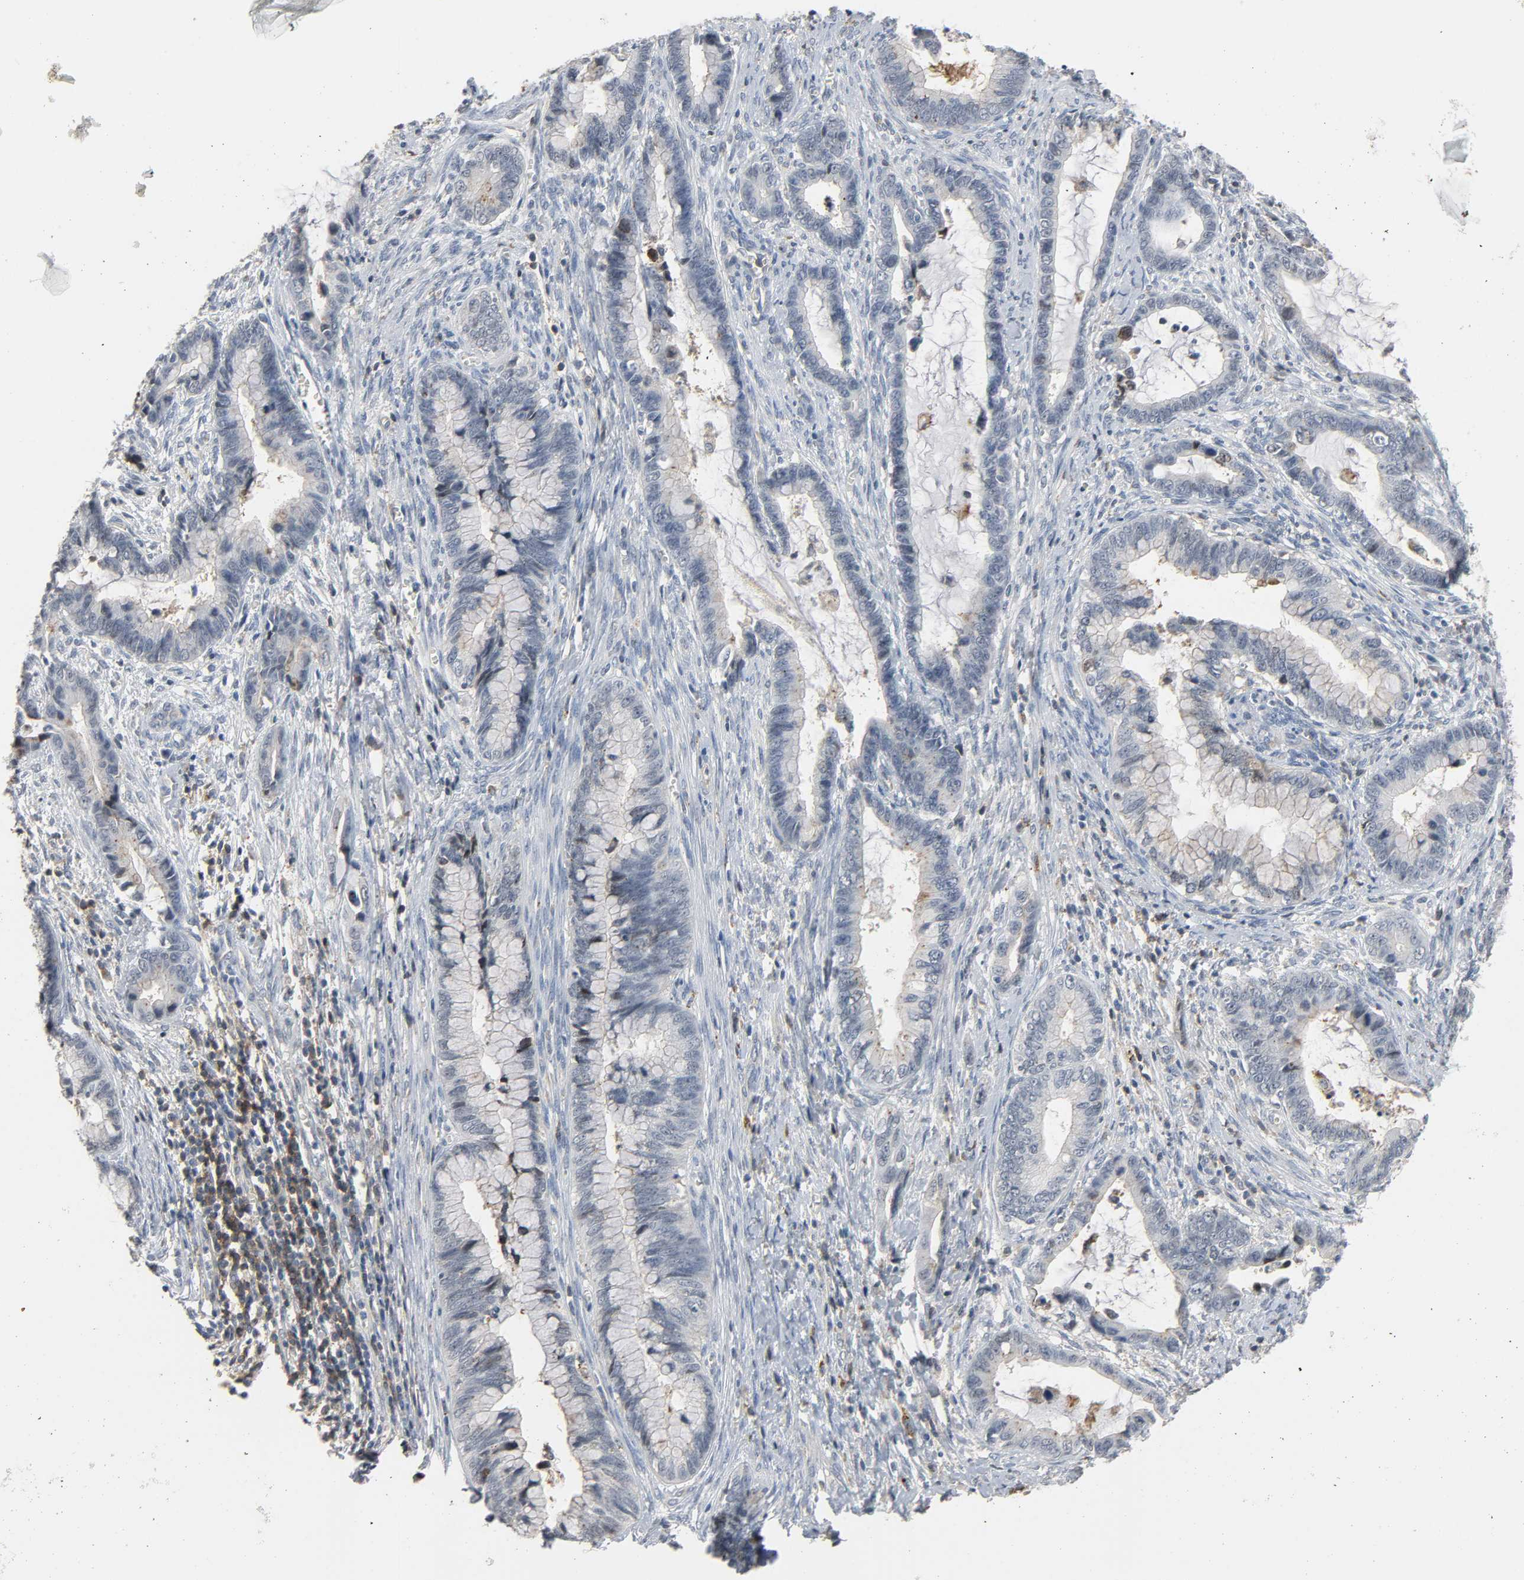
{"staining": {"intensity": "weak", "quantity": "<25%", "location": "cytoplasmic/membranous"}, "tissue": "cervical cancer", "cell_type": "Tumor cells", "image_type": "cancer", "snomed": [{"axis": "morphology", "description": "Adenocarcinoma, NOS"}, {"axis": "topography", "description": "Cervix"}], "caption": "An image of cervical cancer (adenocarcinoma) stained for a protein displays no brown staining in tumor cells. (Brightfield microscopy of DAB IHC at high magnification).", "gene": "CD4", "patient": {"sex": "female", "age": 44}}